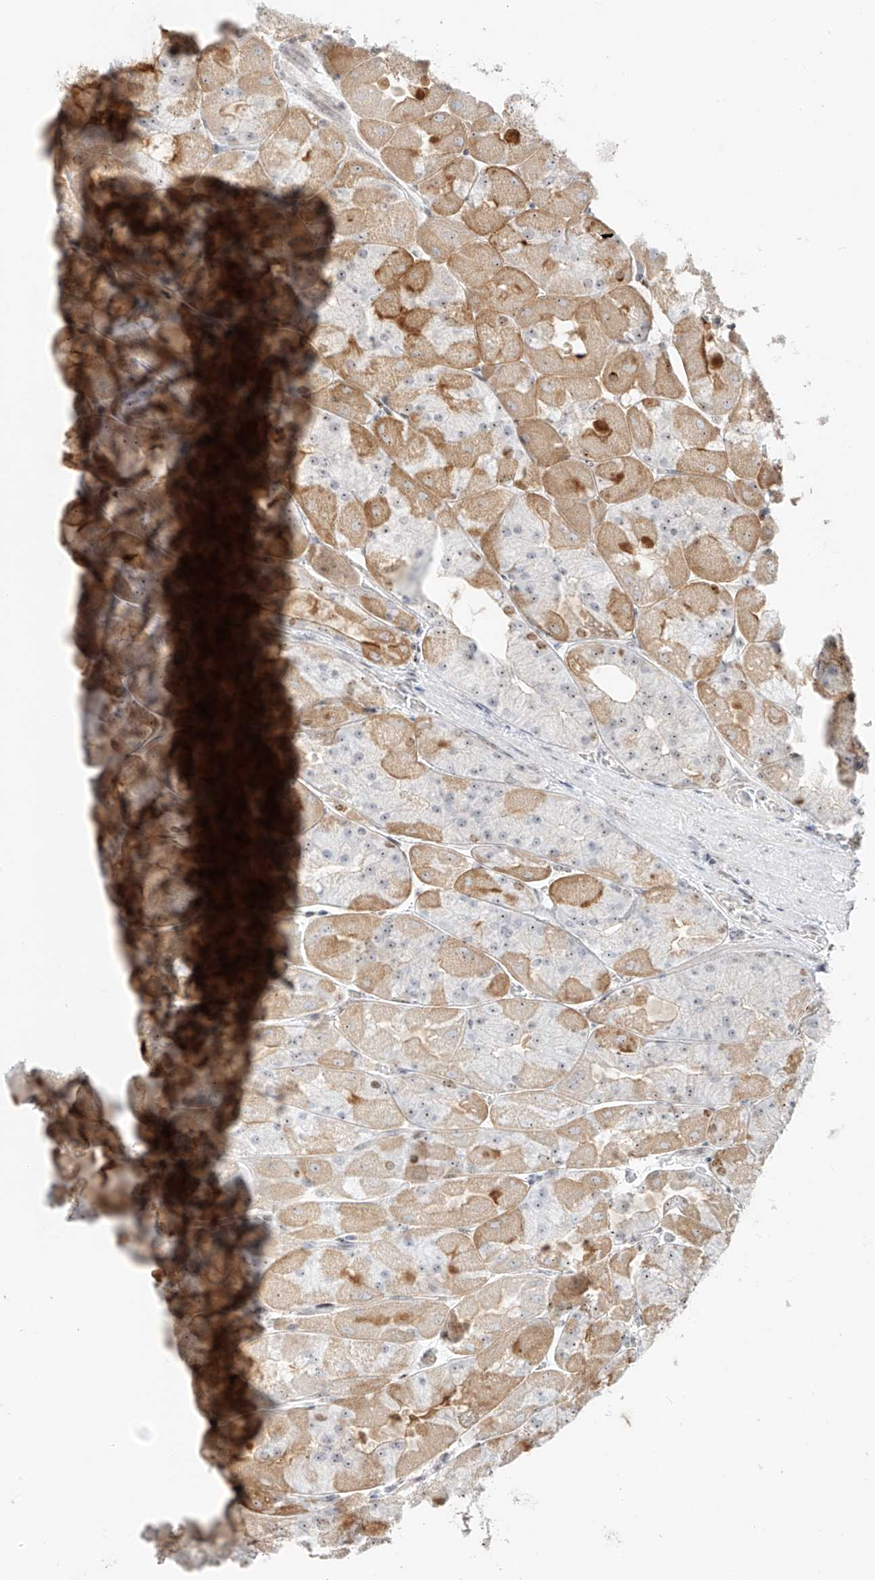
{"staining": {"intensity": "moderate", "quantity": ">75%", "location": "cytoplasmic/membranous,nuclear"}, "tissue": "stomach", "cell_type": "Glandular cells", "image_type": "normal", "snomed": [{"axis": "morphology", "description": "Normal tissue, NOS"}, {"axis": "topography", "description": "Stomach"}], "caption": "High-magnification brightfield microscopy of normal stomach stained with DAB (3,3'-diaminobenzidine) (brown) and counterstained with hematoxylin (blue). glandular cells exhibit moderate cytoplasmic/membranous,nuclear staining is identified in about>75% of cells. (DAB IHC, brown staining for protein, blue staining for nuclei).", "gene": "ZNF512", "patient": {"sex": "female", "age": 61}}